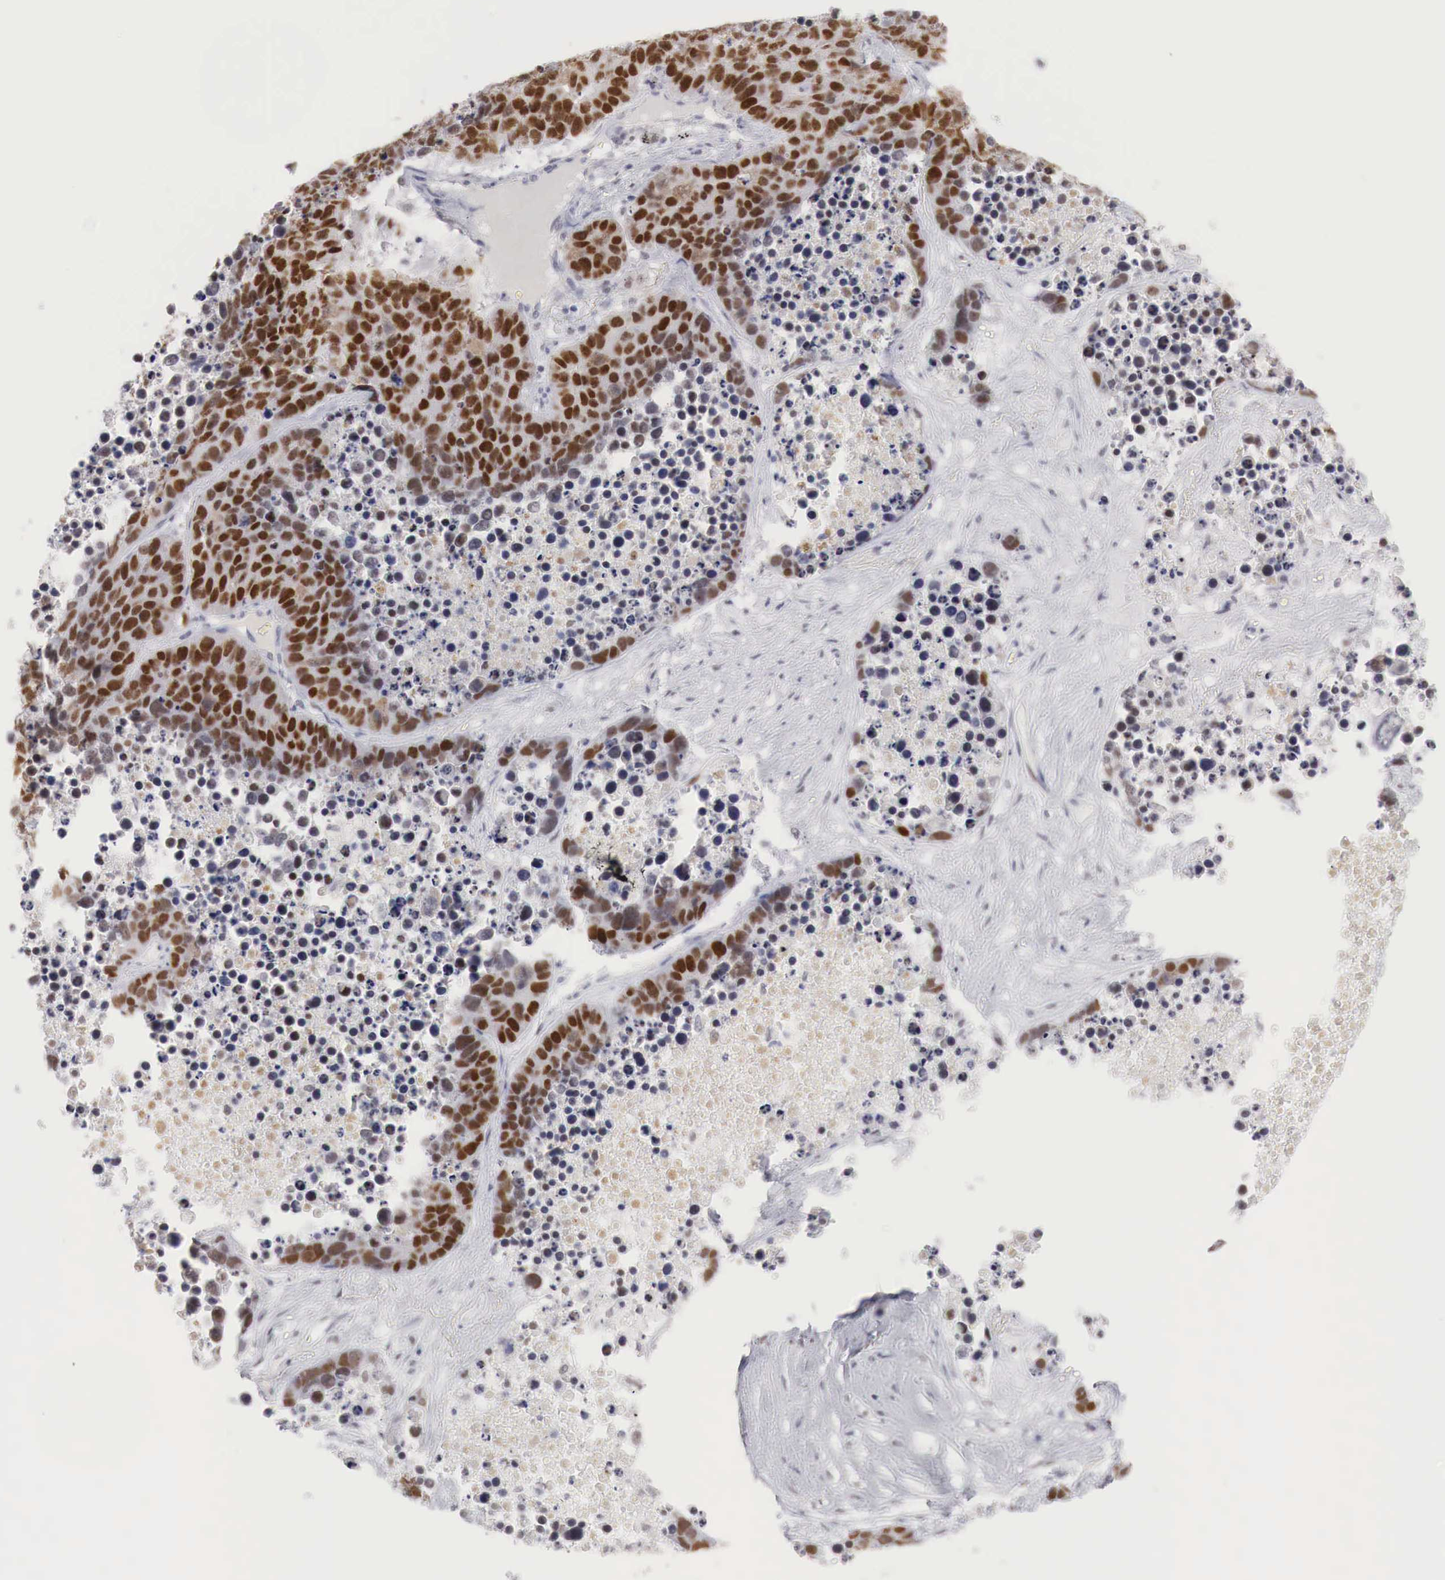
{"staining": {"intensity": "strong", "quantity": ">75%", "location": "nuclear"}, "tissue": "lung cancer", "cell_type": "Tumor cells", "image_type": "cancer", "snomed": [{"axis": "morphology", "description": "Carcinoid, malignant, NOS"}, {"axis": "topography", "description": "Lung"}], "caption": "About >75% of tumor cells in human lung cancer (malignant carcinoid) reveal strong nuclear protein staining as visualized by brown immunohistochemical staining.", "gene": "FOXP2", "patient": {"sex": "male", "age": 60}}